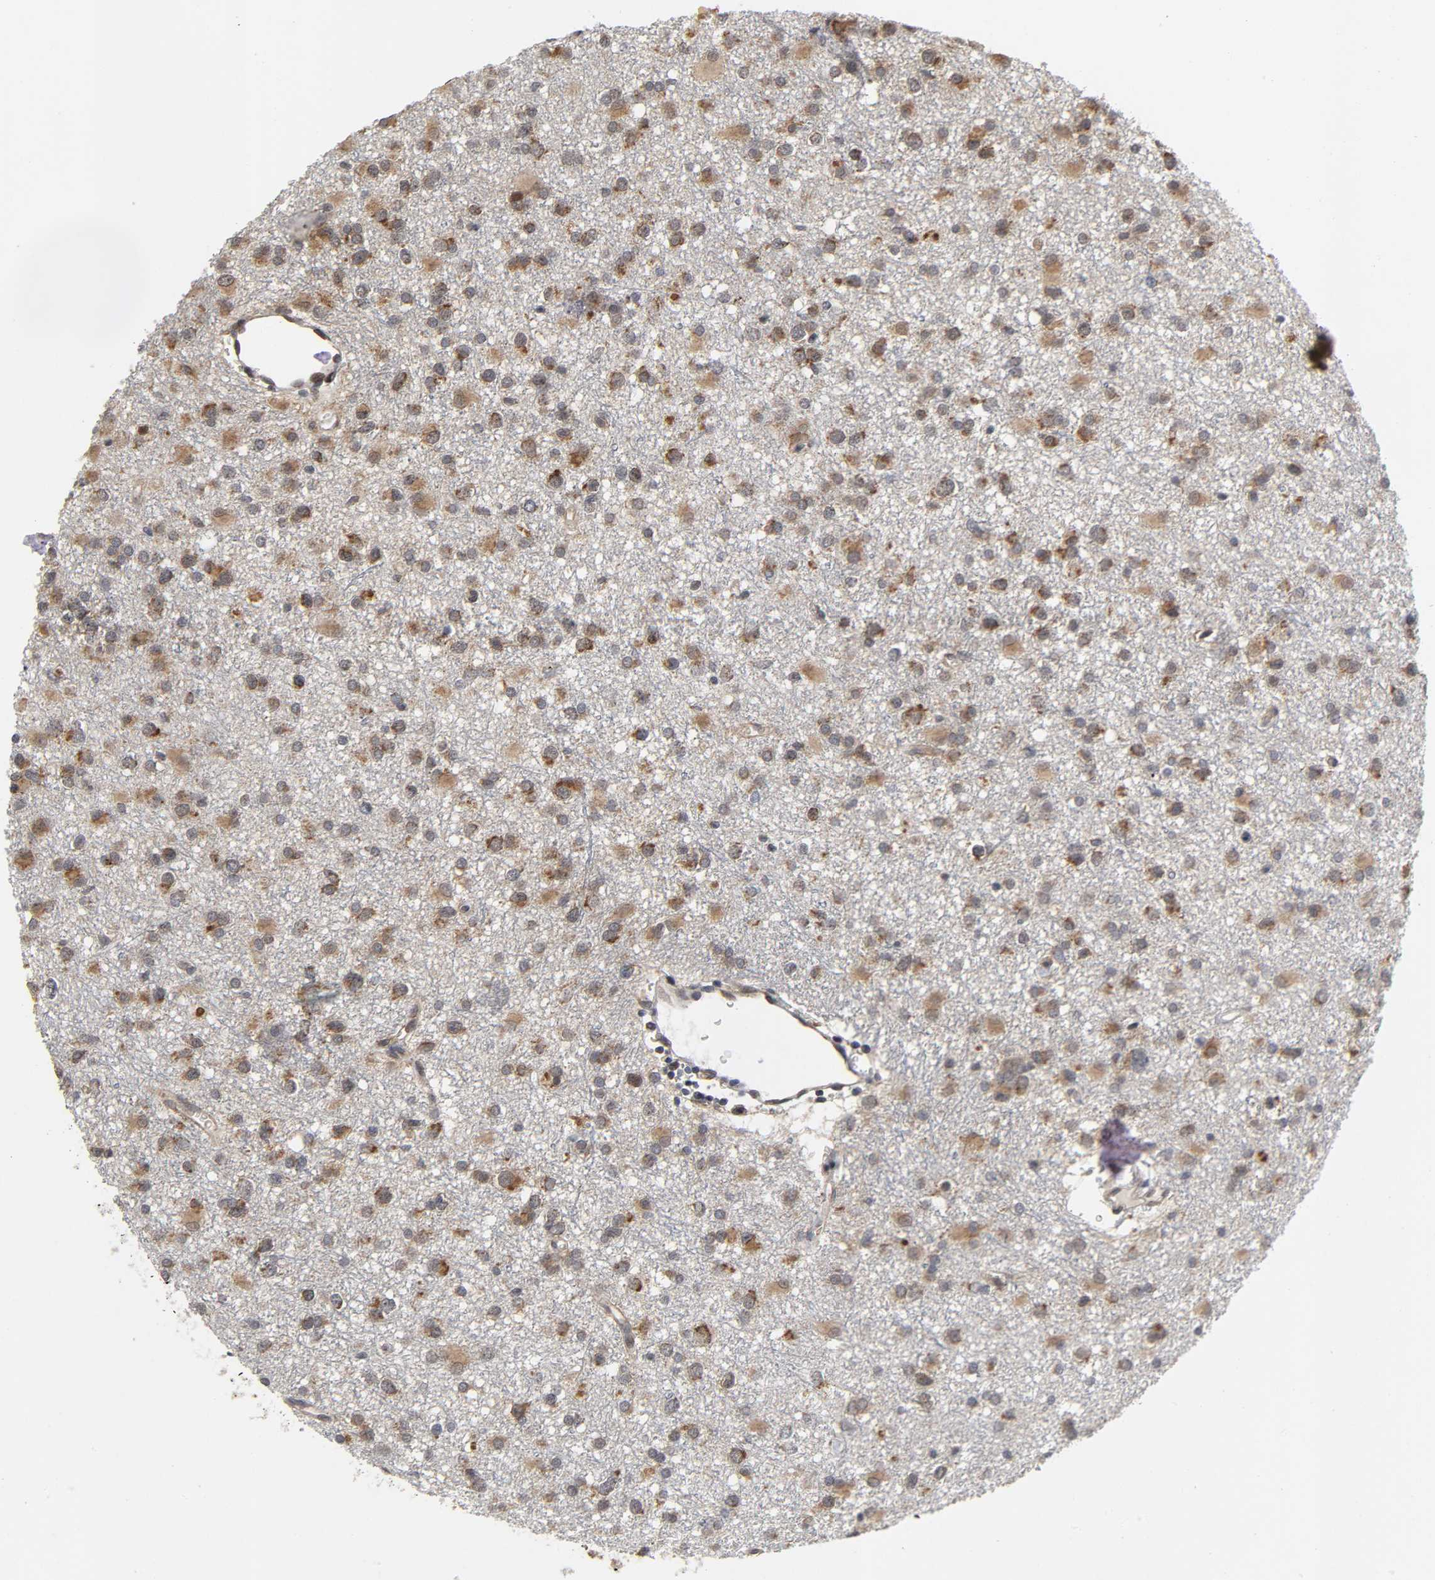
{"staining": {"intensity": "moderate", "quantity": ">75%", "location": "cytoplasmic/membranous"}, "tissue": "glioma", "cell_type": "Tumor cells", "image_type": "cancer", "snomed": [{"axis": "morphology", "description": "Glioma, malignant, Low grade"}, {"axis": "topography", "description": "Brain"}], "caption": "Brown immunohistochemical staining in human malignant glioma (low-grade) reveals moderate cytoplasmic/membranous expression in about >75% of tumor cells. The staining was performed using DAB to visualize the protein expression in brown, while the nuclei were stained in blue with hematoxylin (Magnification: 20x).", "gene": "SLC30A9", "patient": {"sex": "male", "age": 42}}